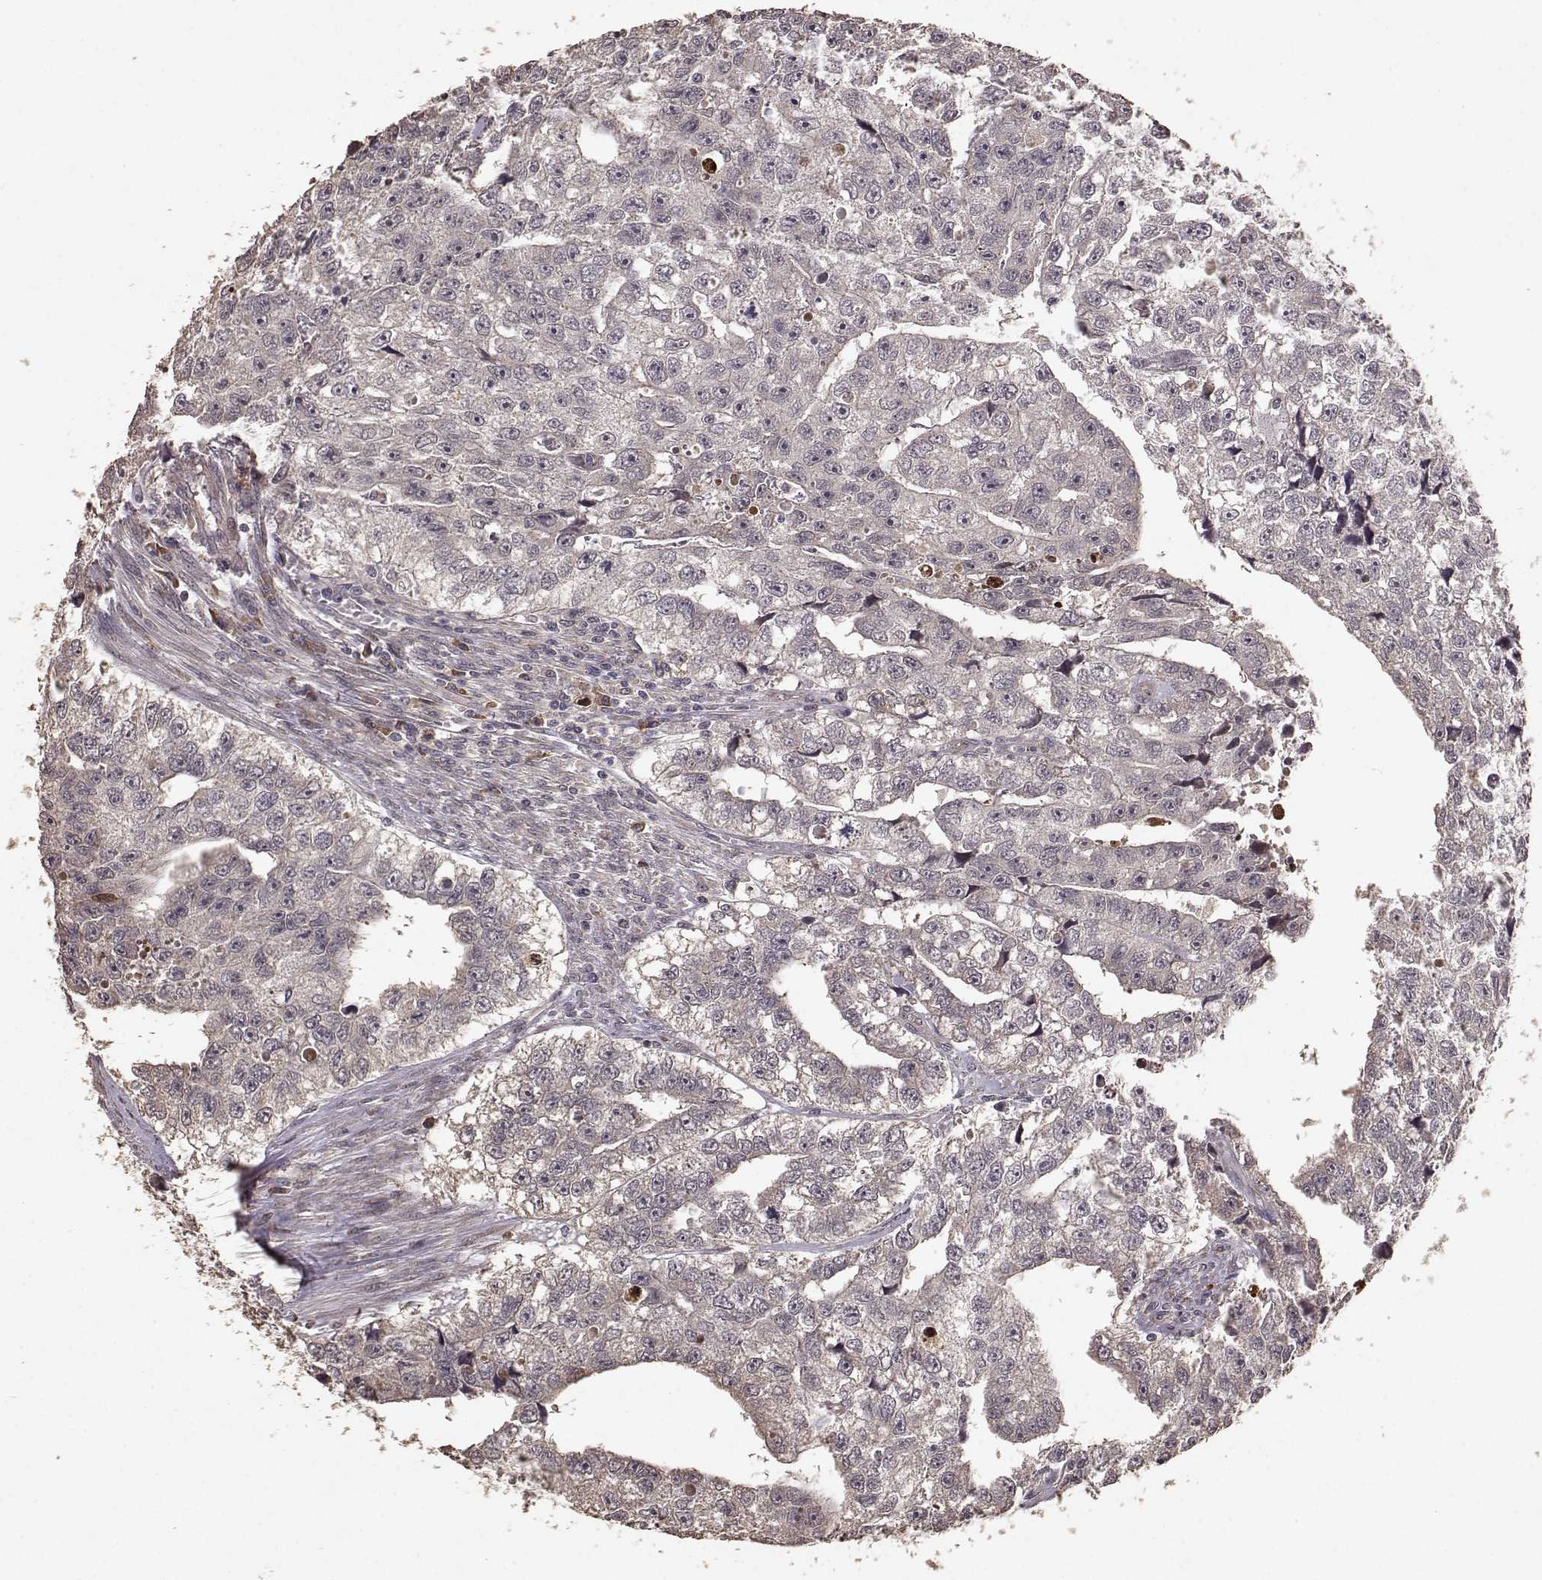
{"staining": {"intensity": "weak", "quantity": "<25%", "location": "cytoplasmic/membranous"}, "tissue": "testis cancer", "cell_type": "Tumor cells", "image_type": "cancer", "snomed": [{"axis": "morphology", "description": "Carcinoma, Embryonal, NOS"}, {"axis": "morphology", "description": "Teratoma, malignant, NOS"}, {"axis": "topography", "description": "Testis"}], "caption": "Tumor cells are negative for protein expression in human testis cancer (embryonal carcinoma).", "gene": "USP15", "patient": {"sex": "male", "age": 44}}